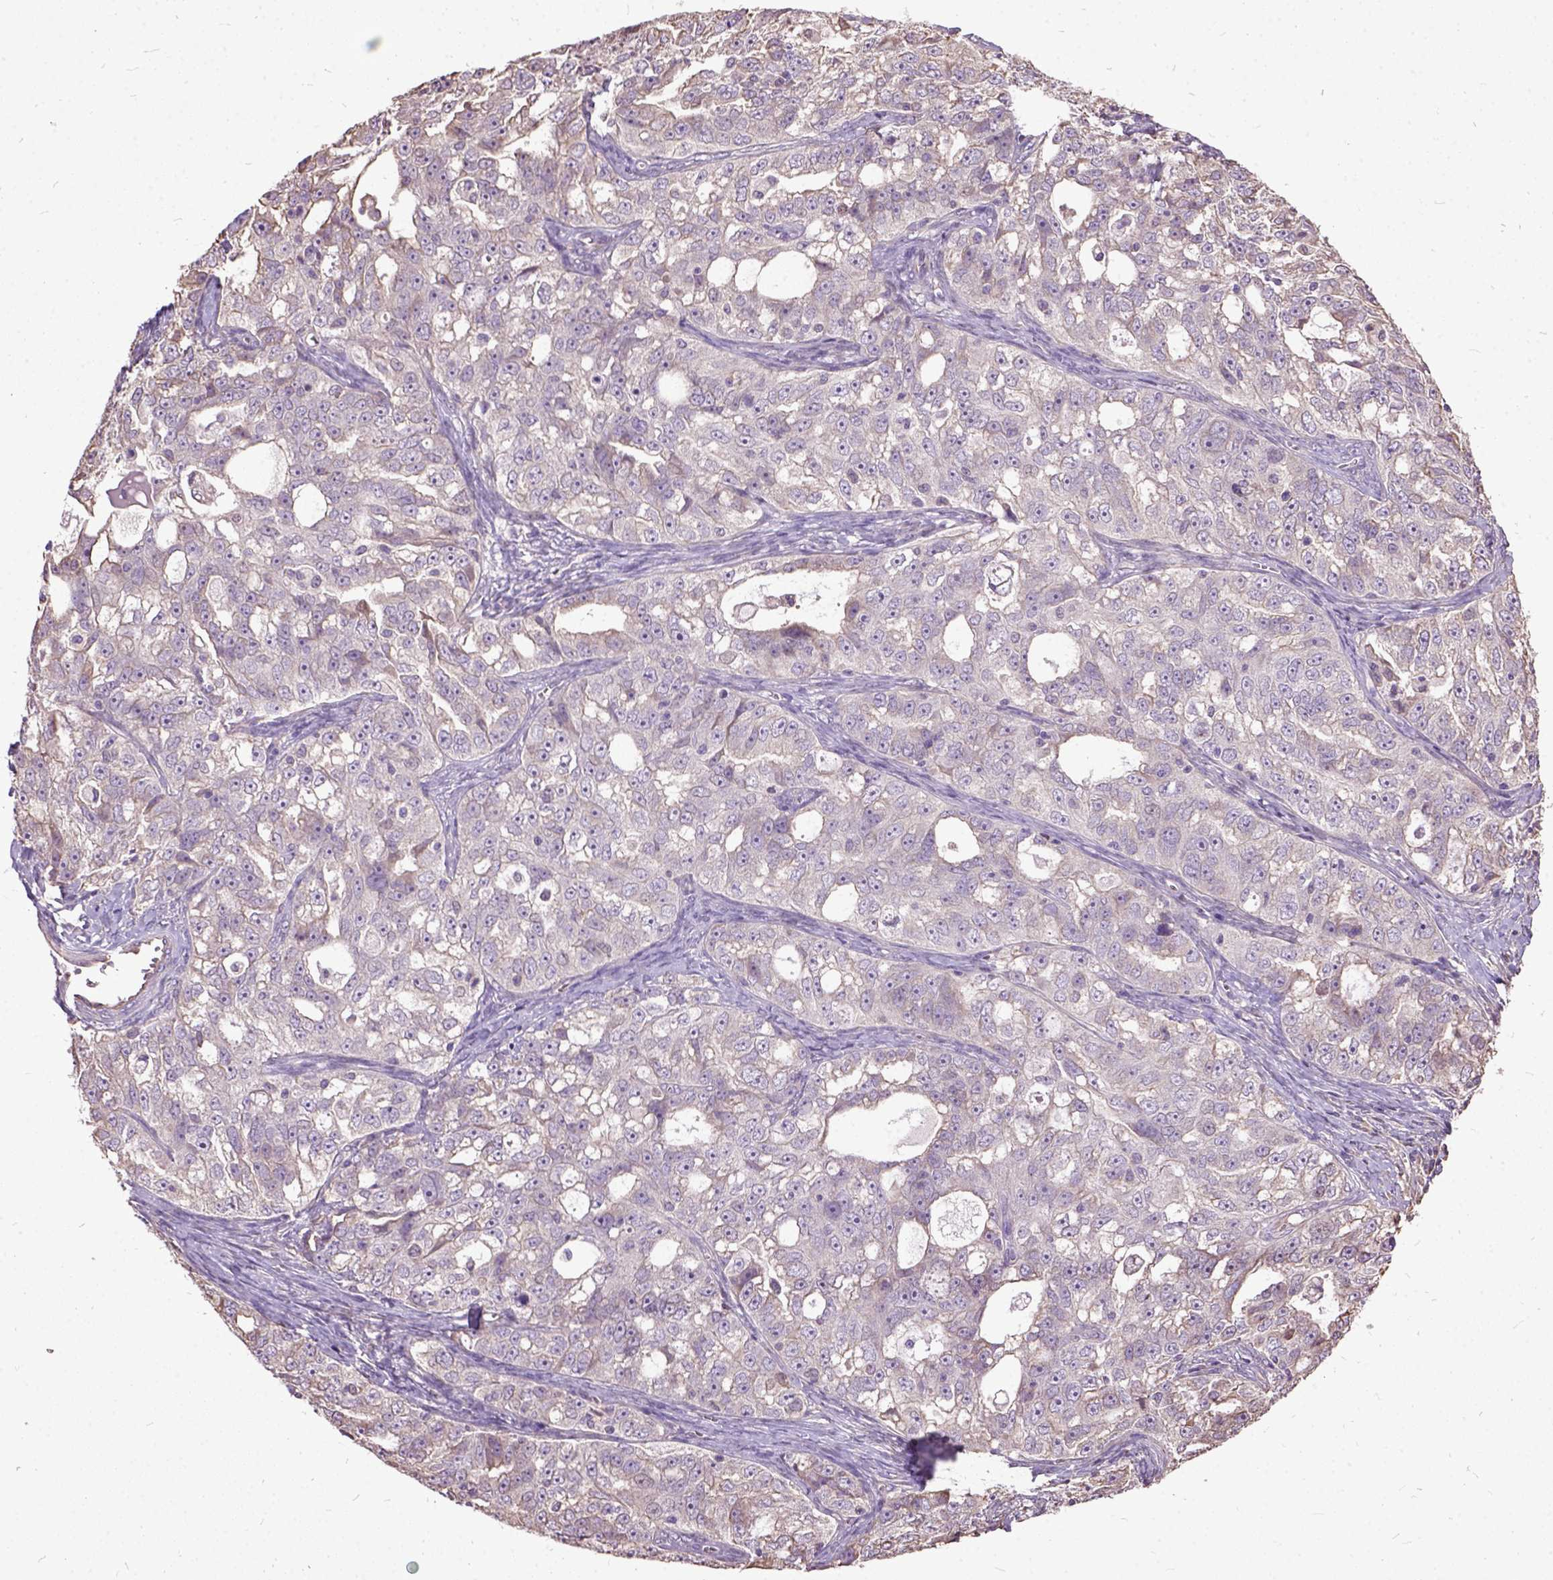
{"staining": {"intensity": "negative", "quantity": "none", "location": "none"}, "tissue": "ovarian cancer", "cell_type": "Tumor cells", "image_type": "cancer", "snomed": [{"axis": "morphology", "description": "Cystadenocarcinoma, serous, NOS"}, {"axis": "topography", "description": "Ovary"}], "caption": "DAB immunohistochemical staining of human ovarian serous cystadenocarcinoma reveals no significant staining in tumor cells. (Stains: DAB (3,3'-diaminobenzidine) immunohistochemistry (IHC) with hematoxylin counter stain, Microscopy: brightfield microscopy at high magnification).", "gene": "AREG", "patient": {"sex": "female", "age": 51}}